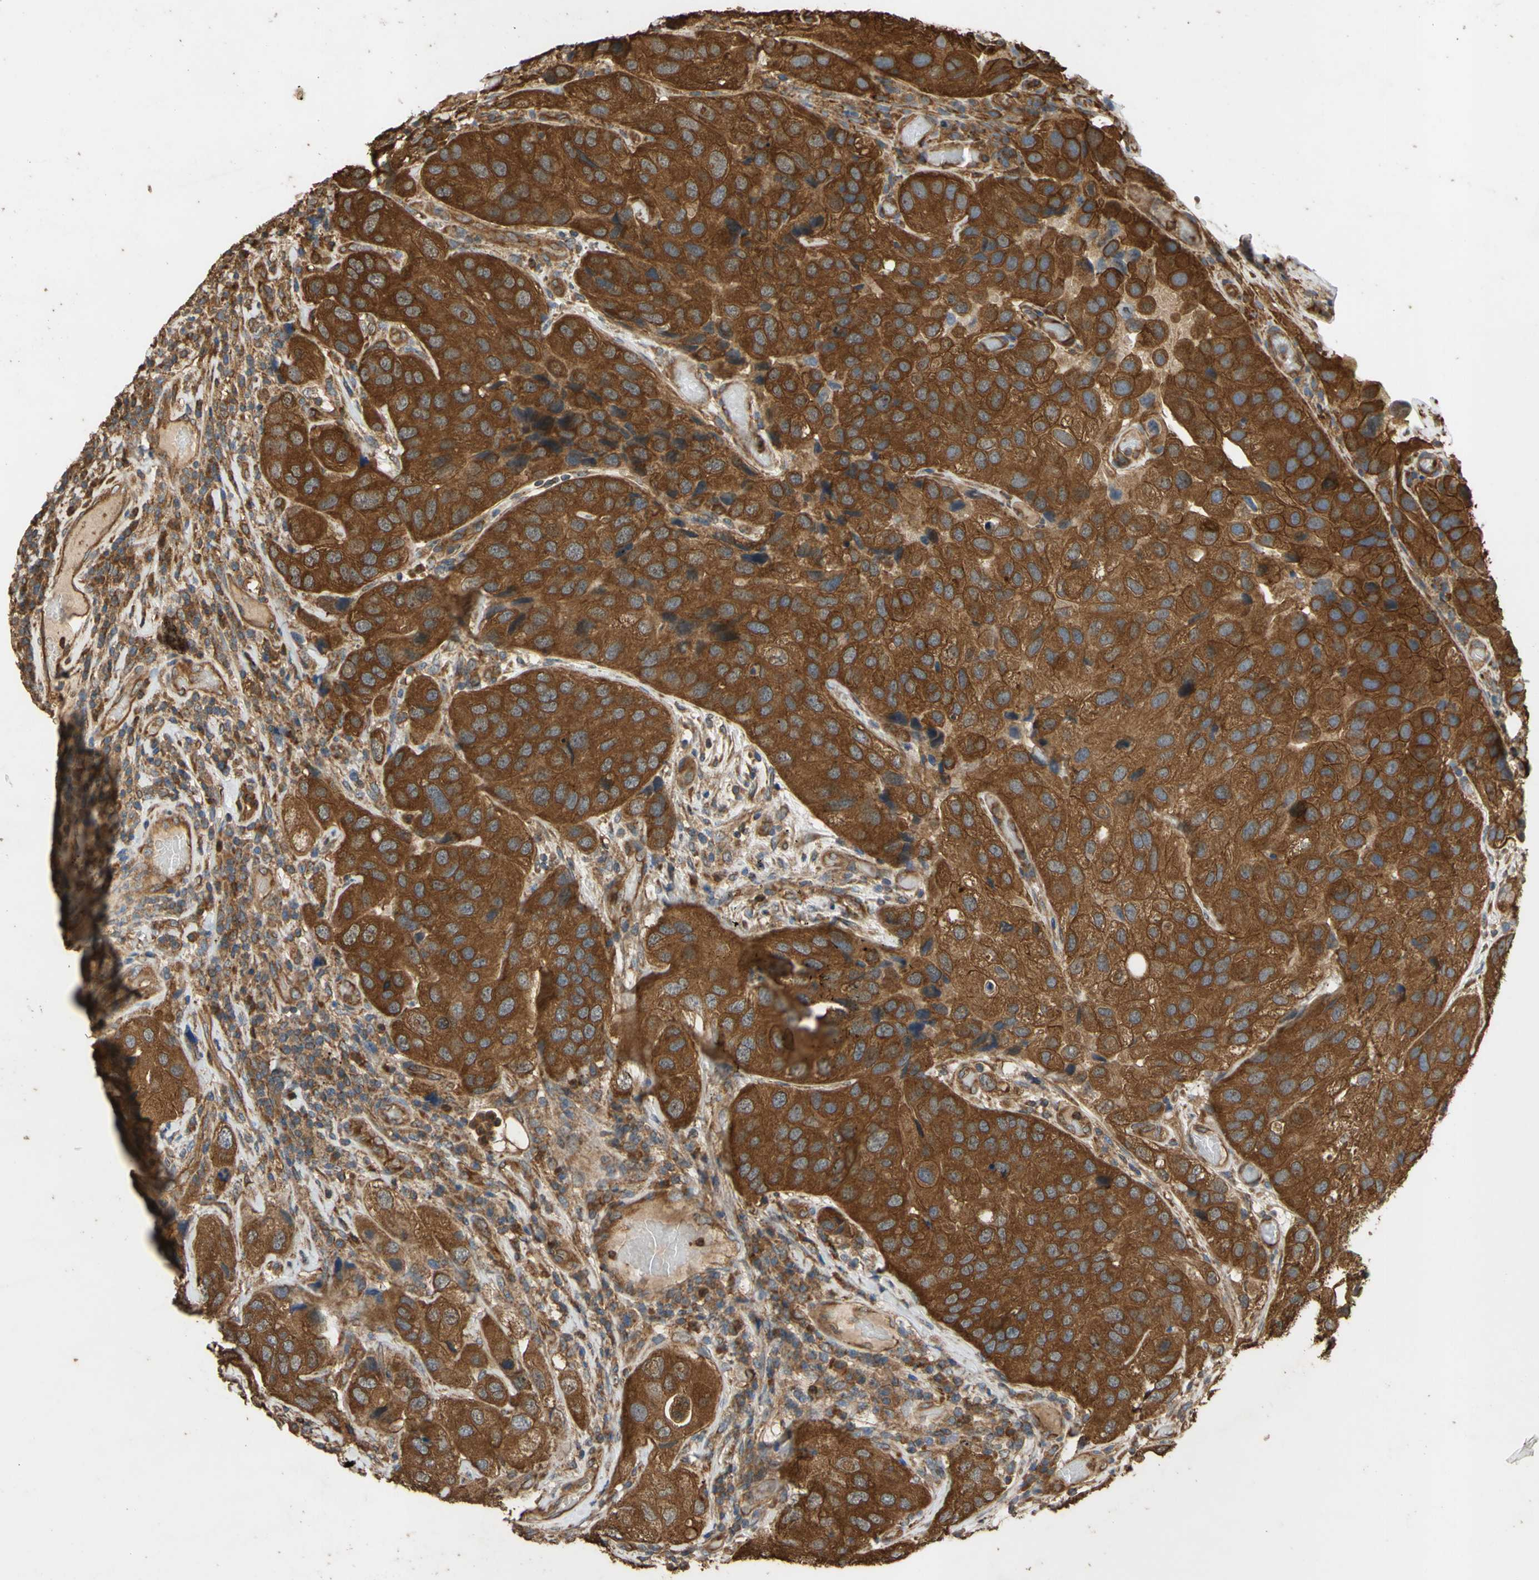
{"staining": {"intensity": "strong", "quantity": ">75%", "location": "cytoplasmic/membranous"}, "tissue": "urothelial cancer", "cell_type": "Tumor cells", "image_type": "cancer", "snomed": [{"axis": "morphology", "description": "Urothelial carcinoma, High grade"}, {"axis": "topography", "description": "Urinary bladder"}], "caption": "Protein analysis of urothelial cancer tissue demonstrates strong cytoplasmic/membranous positivity in about >75% of tumor cells.", "gene": "CTTN", "patient": {"sex": "female", "age": 64}}